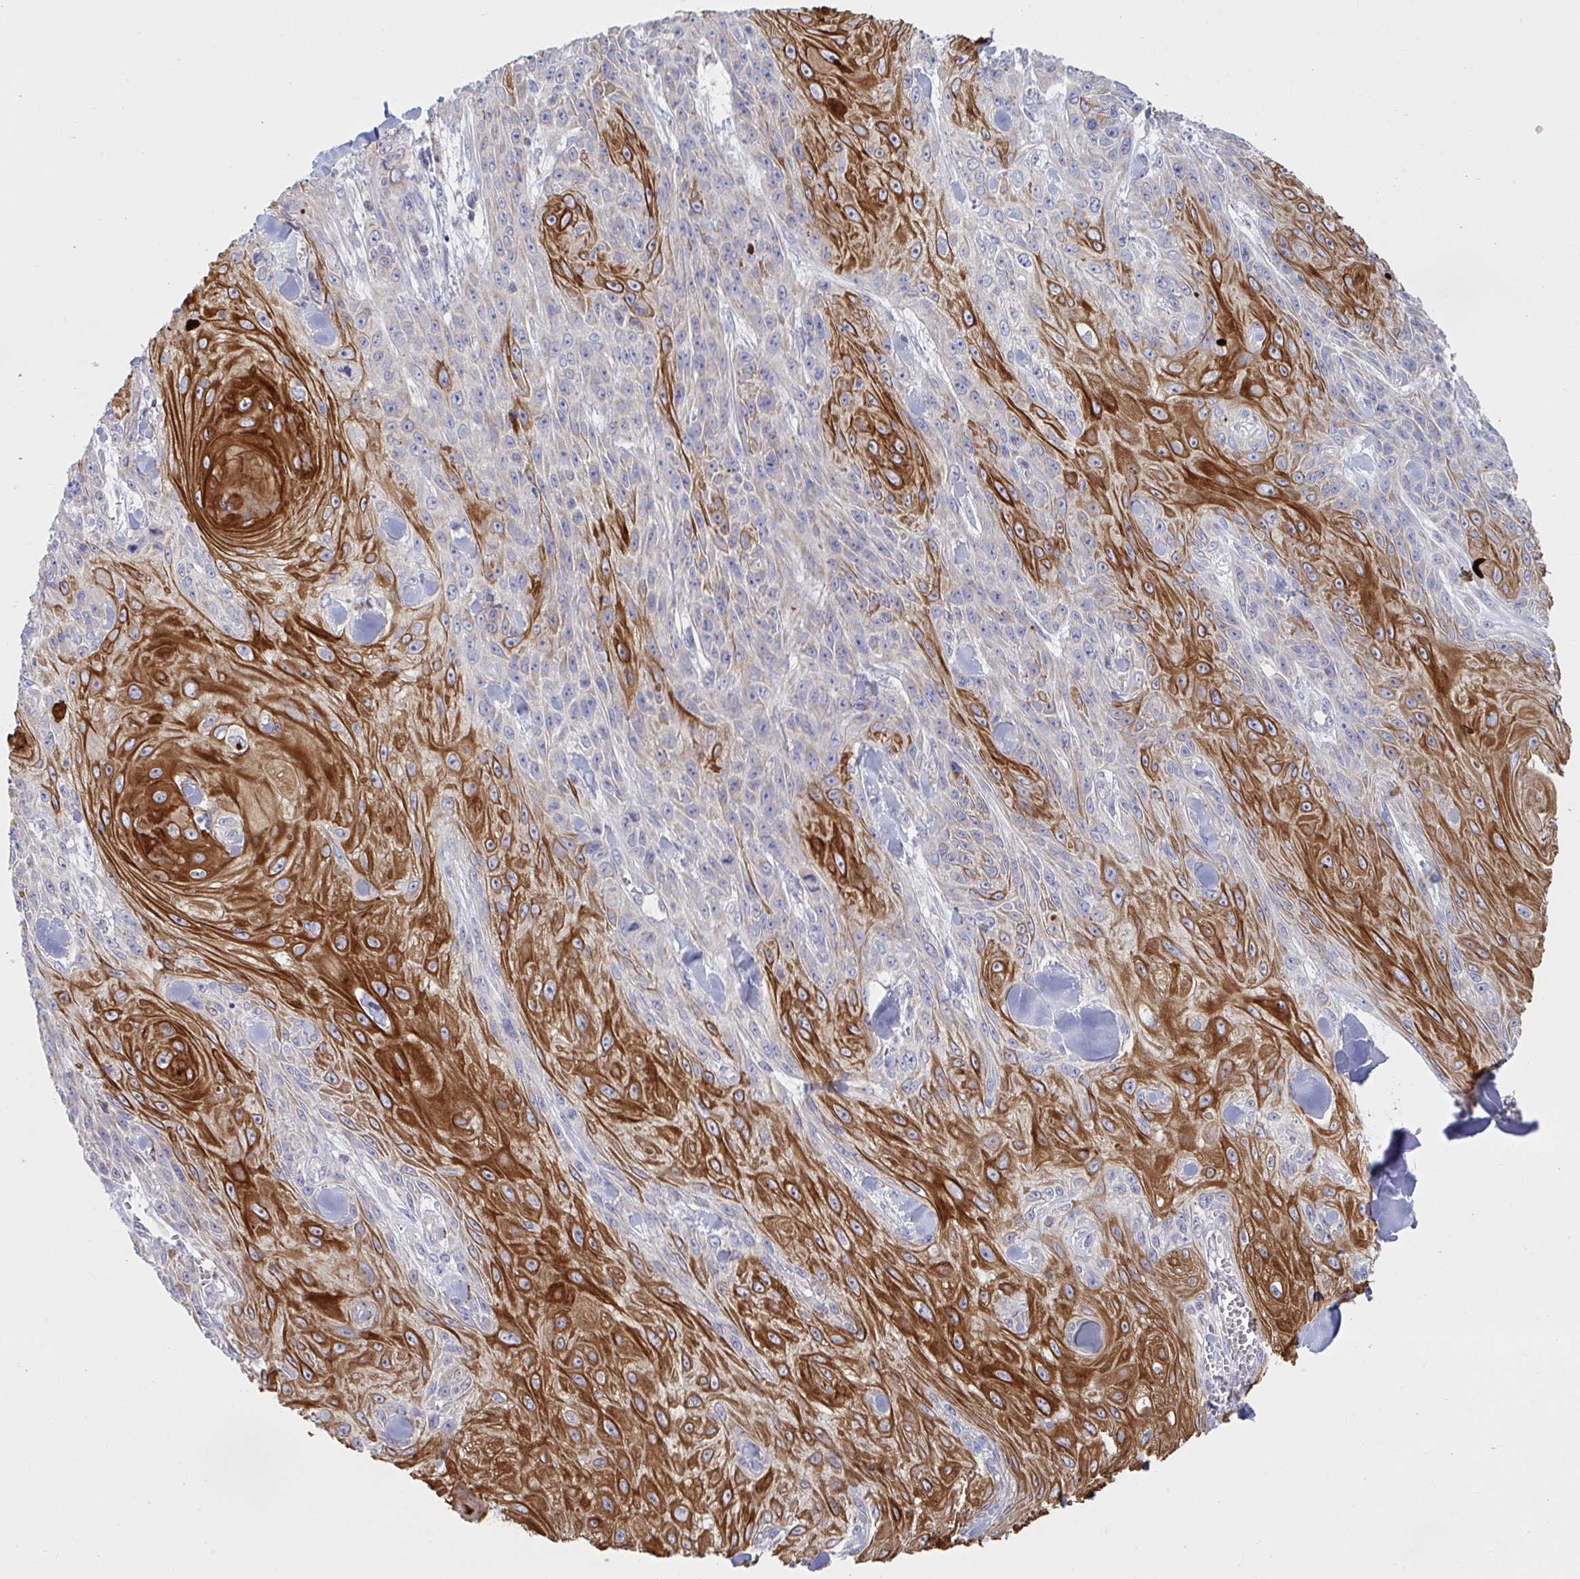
{"staining": {"intensity": "strong", "quantity": "25%-75%", "location": "cytoplasmic/membranous"}, "tissue": "skin cancer", "cell_type": "Tumor cells", "image_type": "cancer", "snomed": [{"axis": "morphology", "description": "Squamous cell carcinoma, NOS"}, {"axis": "topography", "description": "Skin"}], "caption": "This photomicrograph displays immunohistochemistry staining of squamous cell carcinoma (skin), with high strong cytoplasmic/membranous staining in approximately 25%-75% of tumor cells.", "gene": "NDUFA7", "patient": {"sex": "male", "age": 88}}